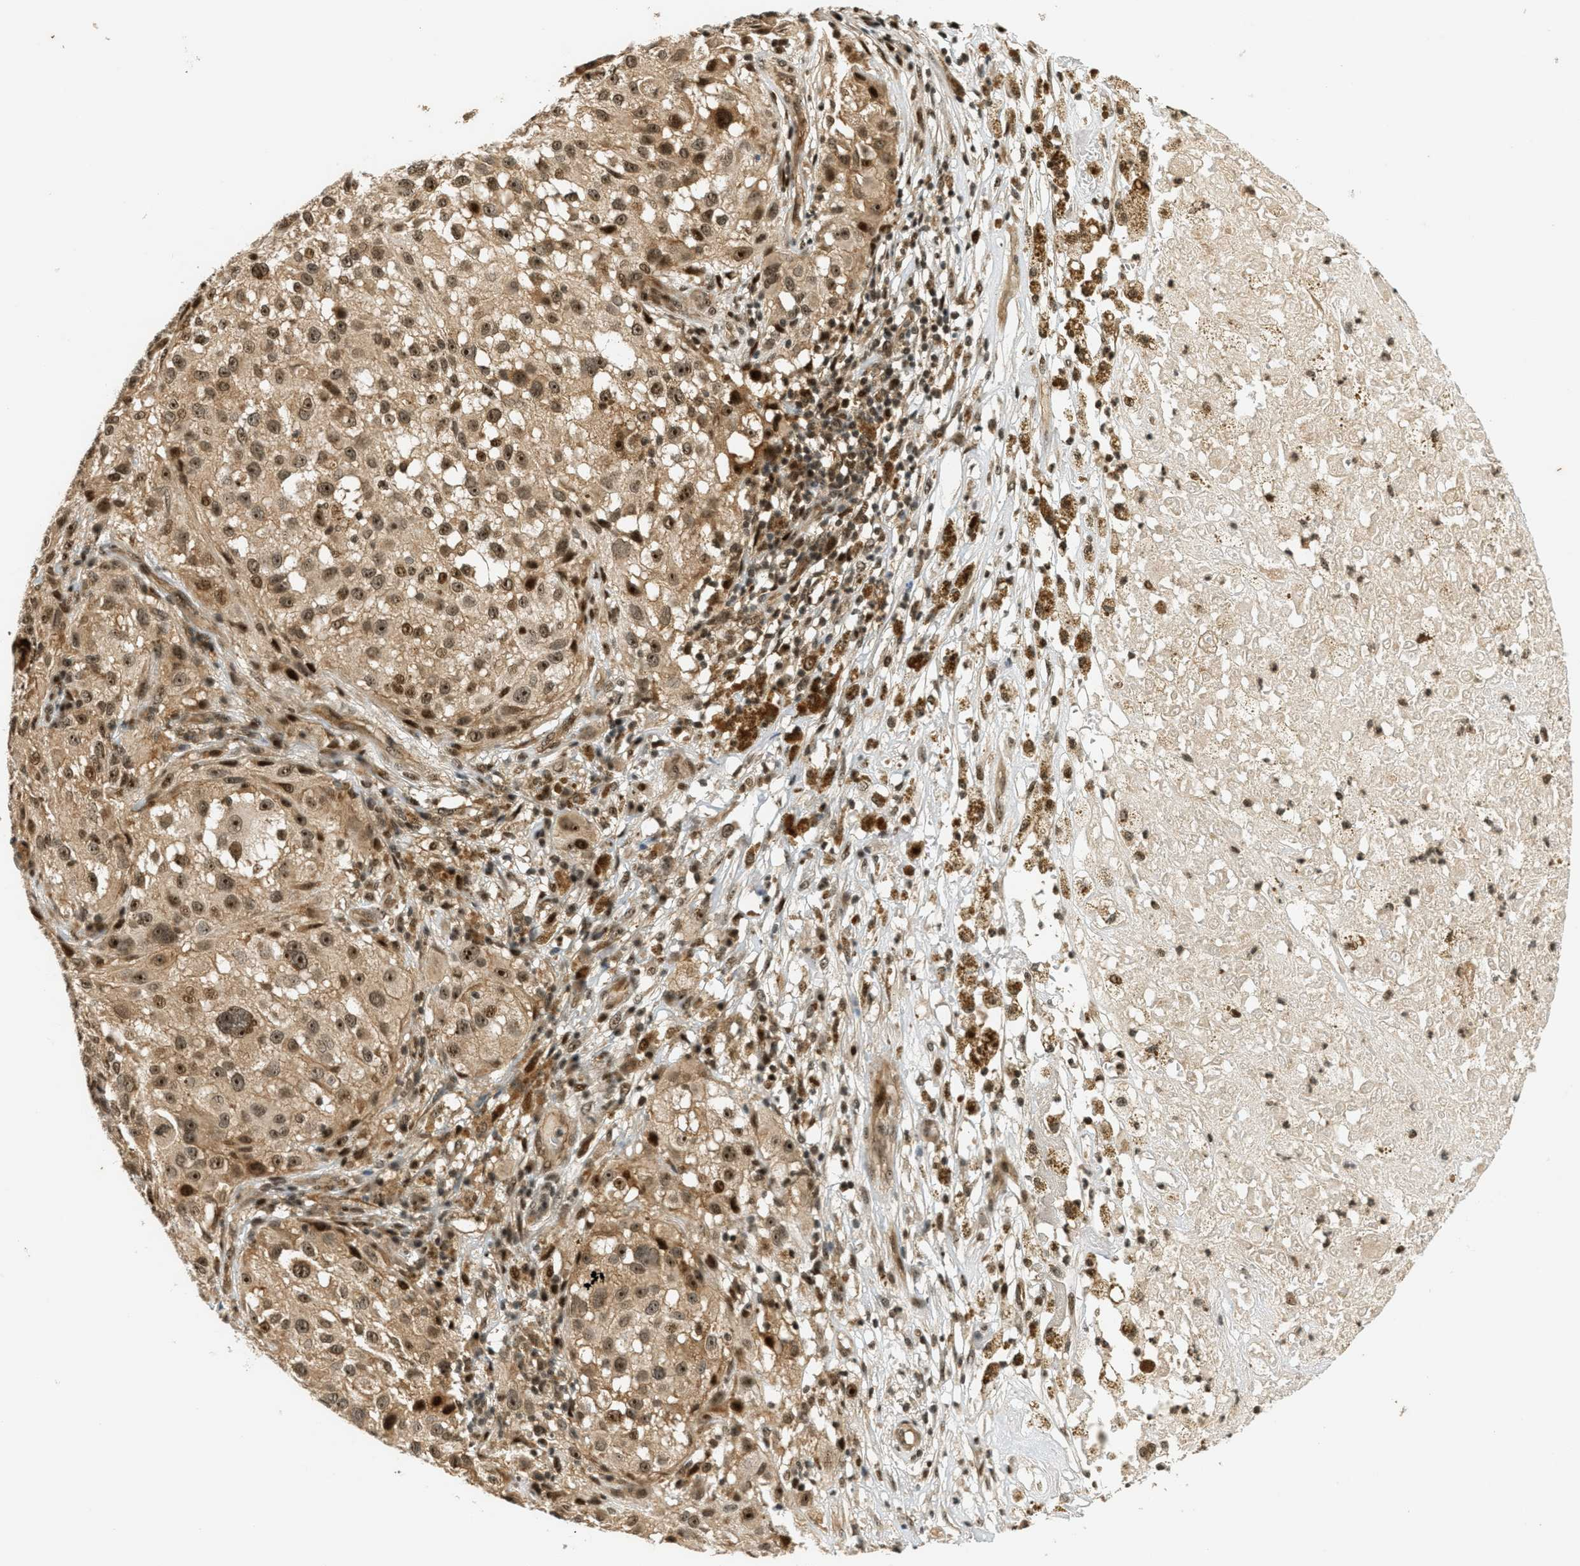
{"staining": {"intensity": "moderate", "quantity": ">75%", "location": "cytoplasmic/membranous,nuclear"}, "tissue": "melanoma", "cell_type": "Tumor cells", "image_type": "cancer", "snomed": [{"axis": "morphology", "description": "Necrosis, NOS"}, {"axis": "morphology", "description": "Malignant melanoma, NOS"}, {"axis": "topography", "description": "Skin"}], "caption": "A high-resolution histopathology image shows IHC staining of malignant melanoma, which exhibits moderate cytoplasmic/membranous and nuclear expression in approximately >75% of tumor cells. (Stains: DAB in brown, nuclei in blue, Microscopy: brightfield microscopy at high magnification).", "gene": "FOXM1", "patient": {"sex": "female", "age": 87}}